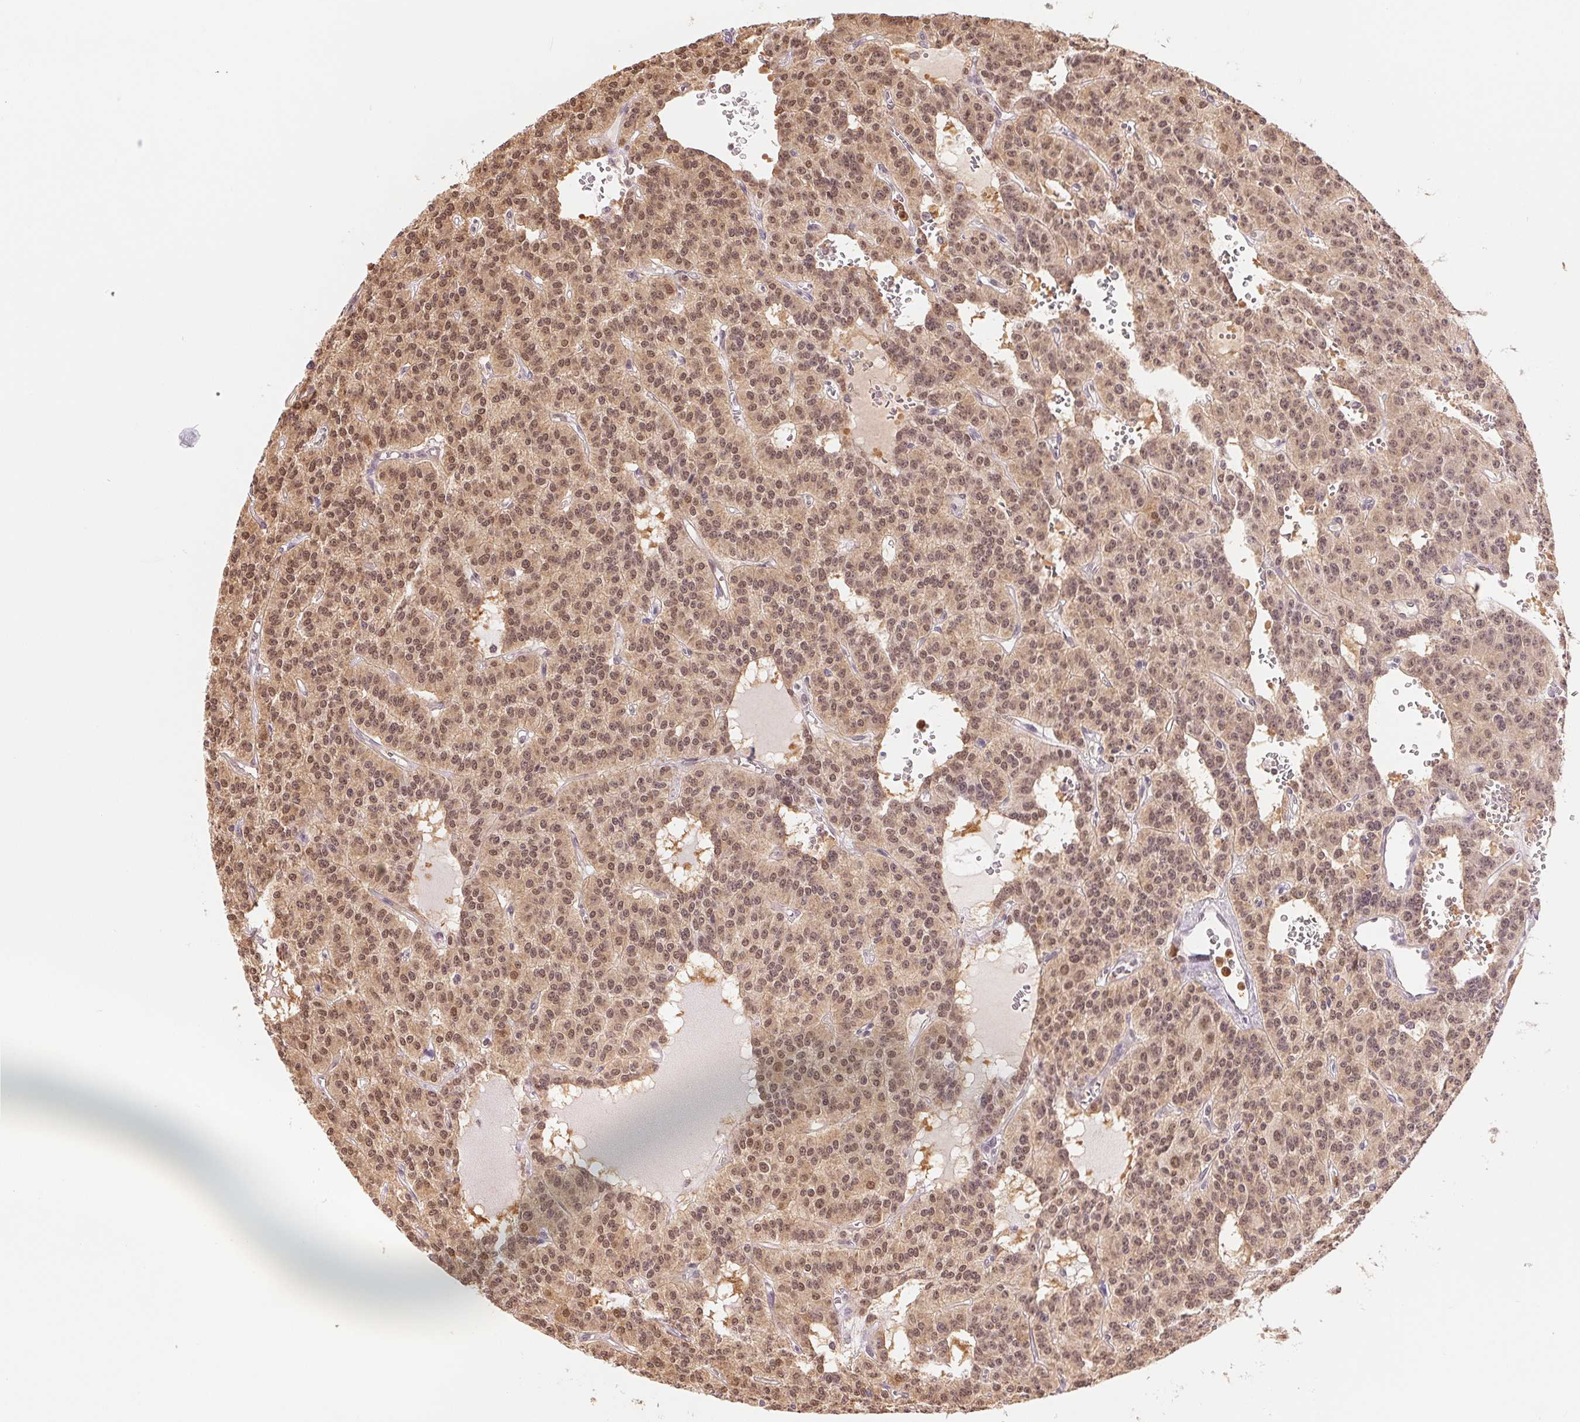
{"staining": {"intensity": "moderate", "quantity": ">75%", "location": "cytoplasmic/membranous,nuclear"}, "tissue": "carcinoid", "cell_type": "Tumor cells", "image_type": "cancer", "snomed": [{"axis": "morphology", "description": "Carcinoid, malignant, NOS"}, {"axis": "topography", "description": "Lung"}], "caption": "Malignant carcinoid tissue exhibits moderate cytoplasmic/membranous and nuclear positivity in about >75% of tumor cells", "gene": "CDC123", "patient": {"sex": "female", "age": 71}}